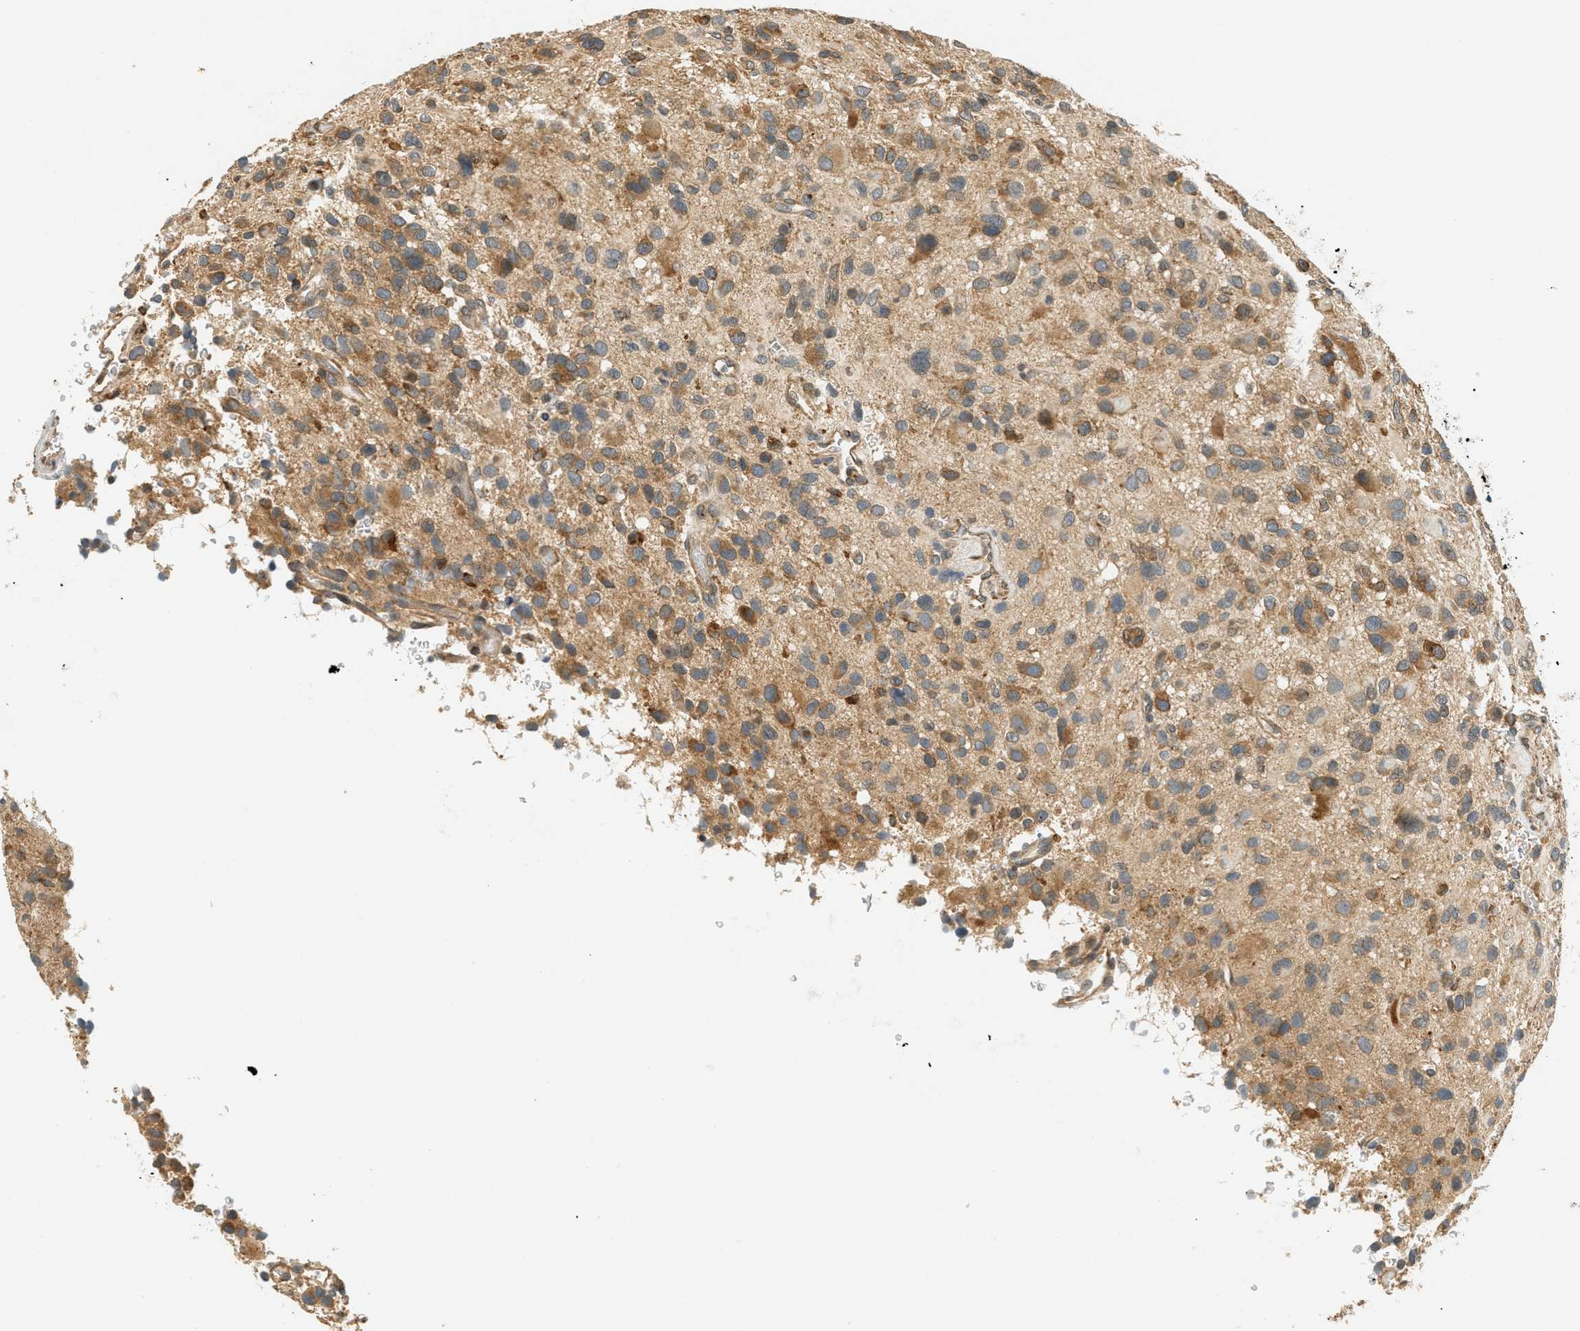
{"staining": {"intensity": "moderate", "quantity": ">75%", "location": "cytoplasmic/membranous"}, "tissue": "glioma", "cell_type": "Tumor cells", "image_type": "cancer", "snomed": [{"axis": "morphology", "description": "Glioma, malignant, High grade"}, {"axis": "topography", "description": "Brain"}], "caption": "A brown stain shows moderate cytoplasmic/membranous staining of a protein in malignant glioma (high-grade) tumor cells.", "gene": "PDK1", "patient": {"sex": "male", "age": 48}}